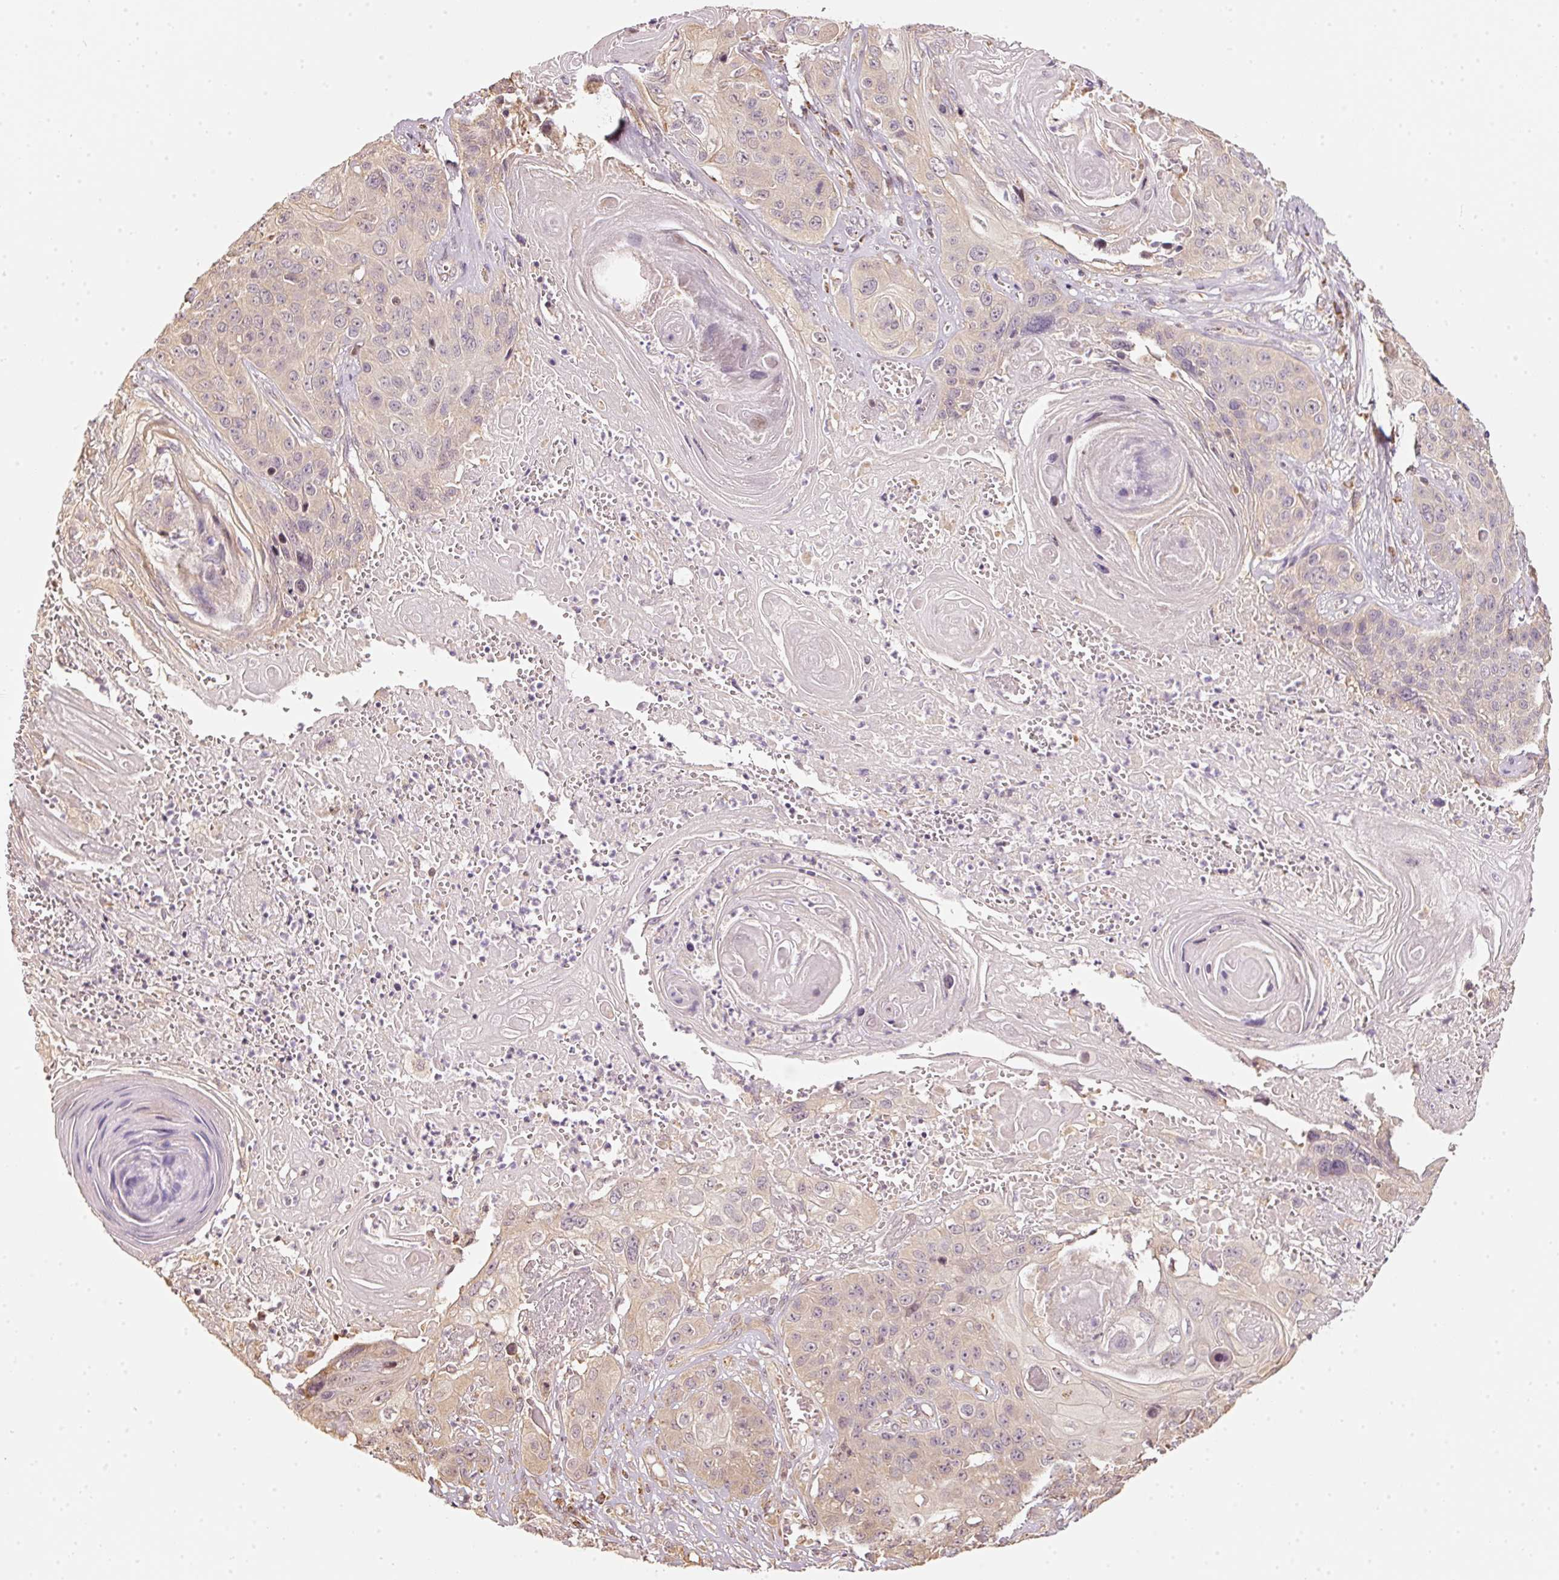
{"staining": {"intensity": "weak", "quantity": "<25%", "location": "cytoplasmic/membranous"}, "tissue": "skin cancer", "cell_type": "Tumor cells", "image_type": "cancer", "snomed": [{"axis": "morphology", "description": "Squamous cell carcinoma, NOS"}, {"axis": "topography", "description": "Skin"}], "caption": "Photomicrograph shows no protein expression in tumor cells of skin cancer tissue.", "gene": "RAB35", "patient": {"sex": "male", "age": 55}}